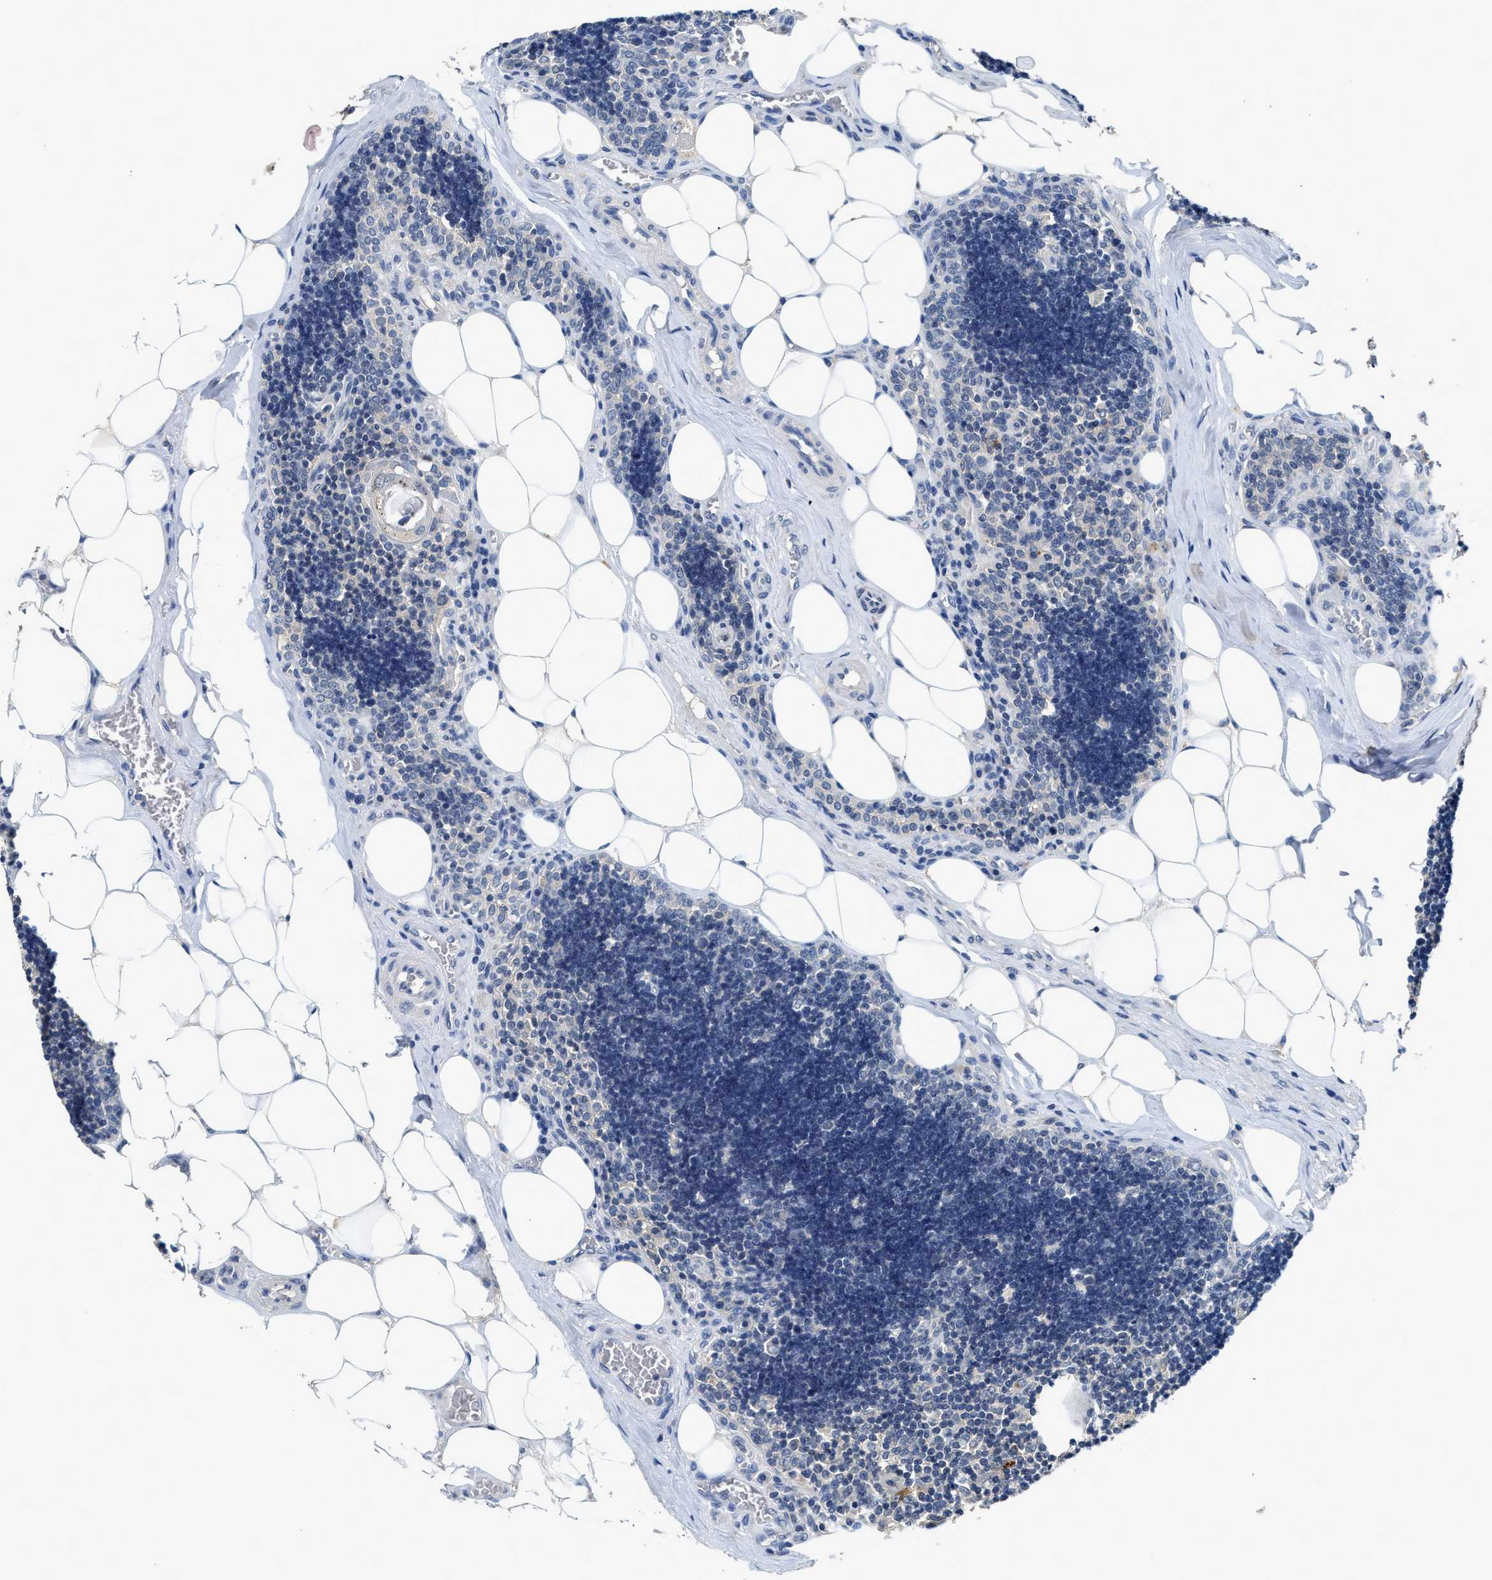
{"staining": {"intensity": "negative", "quantity": "none", "location": "none"}, "tissue": "lymph node", "cell_type": "Germinal center cells", "image_type": "normal", "snomed": [{"axis": "morphology", "description": "Normal tissue, NOS"}, {"axis": "topography", "description": "Lymph node"}], "caption": "Immunohistochemistry (IHC) of normal human lymph node exhibits no positivity in germinal center cells. (Brightfield microscopy of DAB (3,3'-diaminobenzidine) immunohistochemistry at high magnification).", "gene": "INHA", "patient": {"sex": "male", "age": 33}}